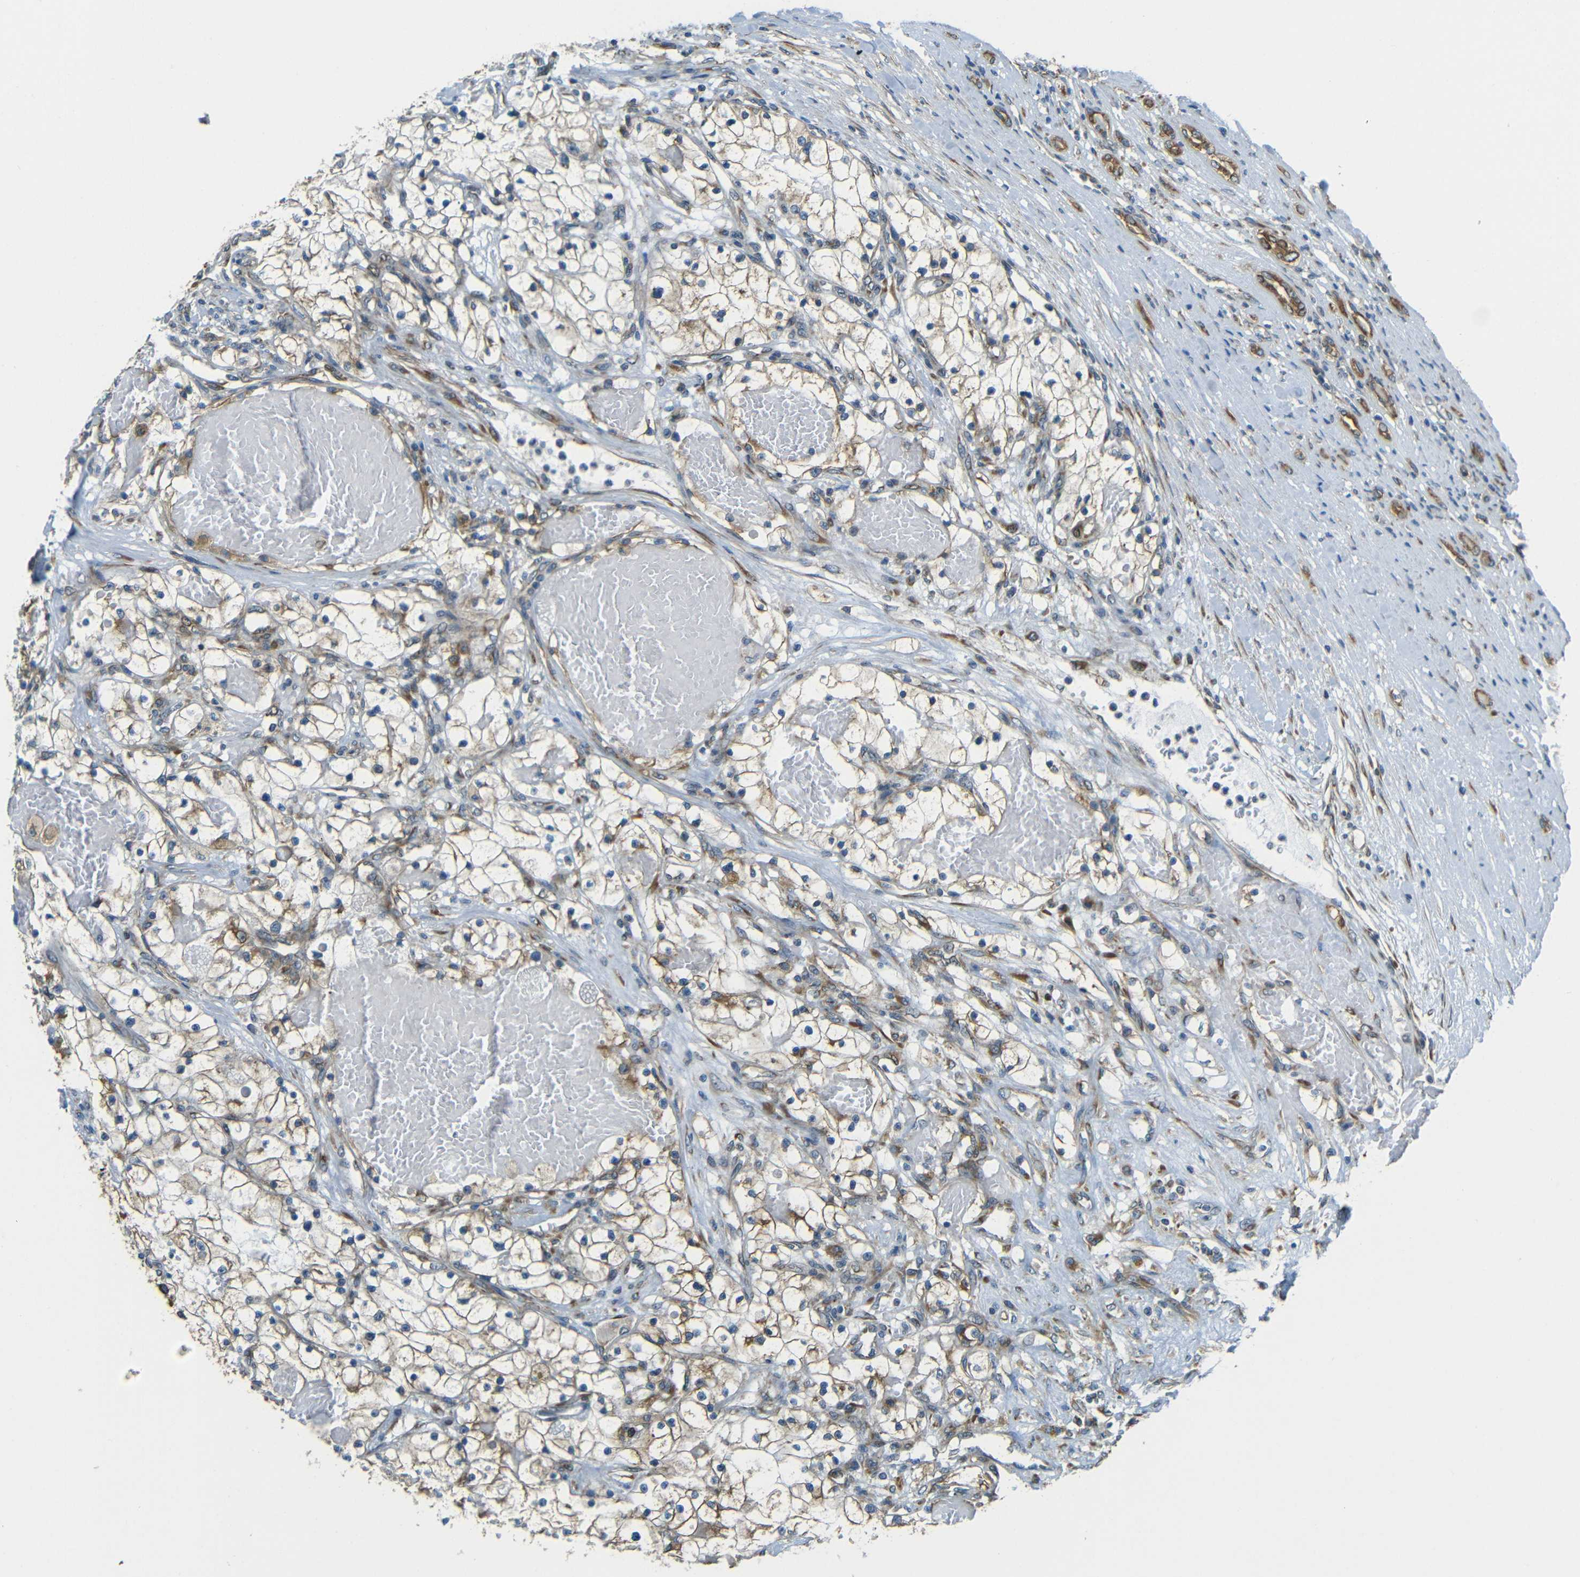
{"staining": {"intensity": "moderate", "quantity": ">75%", "location": "cytoplasmic/membranous"}, "tissue": "renal cancer", "cell_type": "Tumor cells", "image_type": "cancer", "snomed": [{"axis": "morphology", "description": "Adenocarcinoma, NOS"}, {"axis": "topography", "description": "Kidney"}], "caption": "This photomicrograph displays IHC staining of human adenocarcinoma (renal), with medium moderate cytoplasmic/membranous staining in approximately >75% of tumor cells.", "gene": "VAPB", "patient": {"sex": "male", "age": 68}}